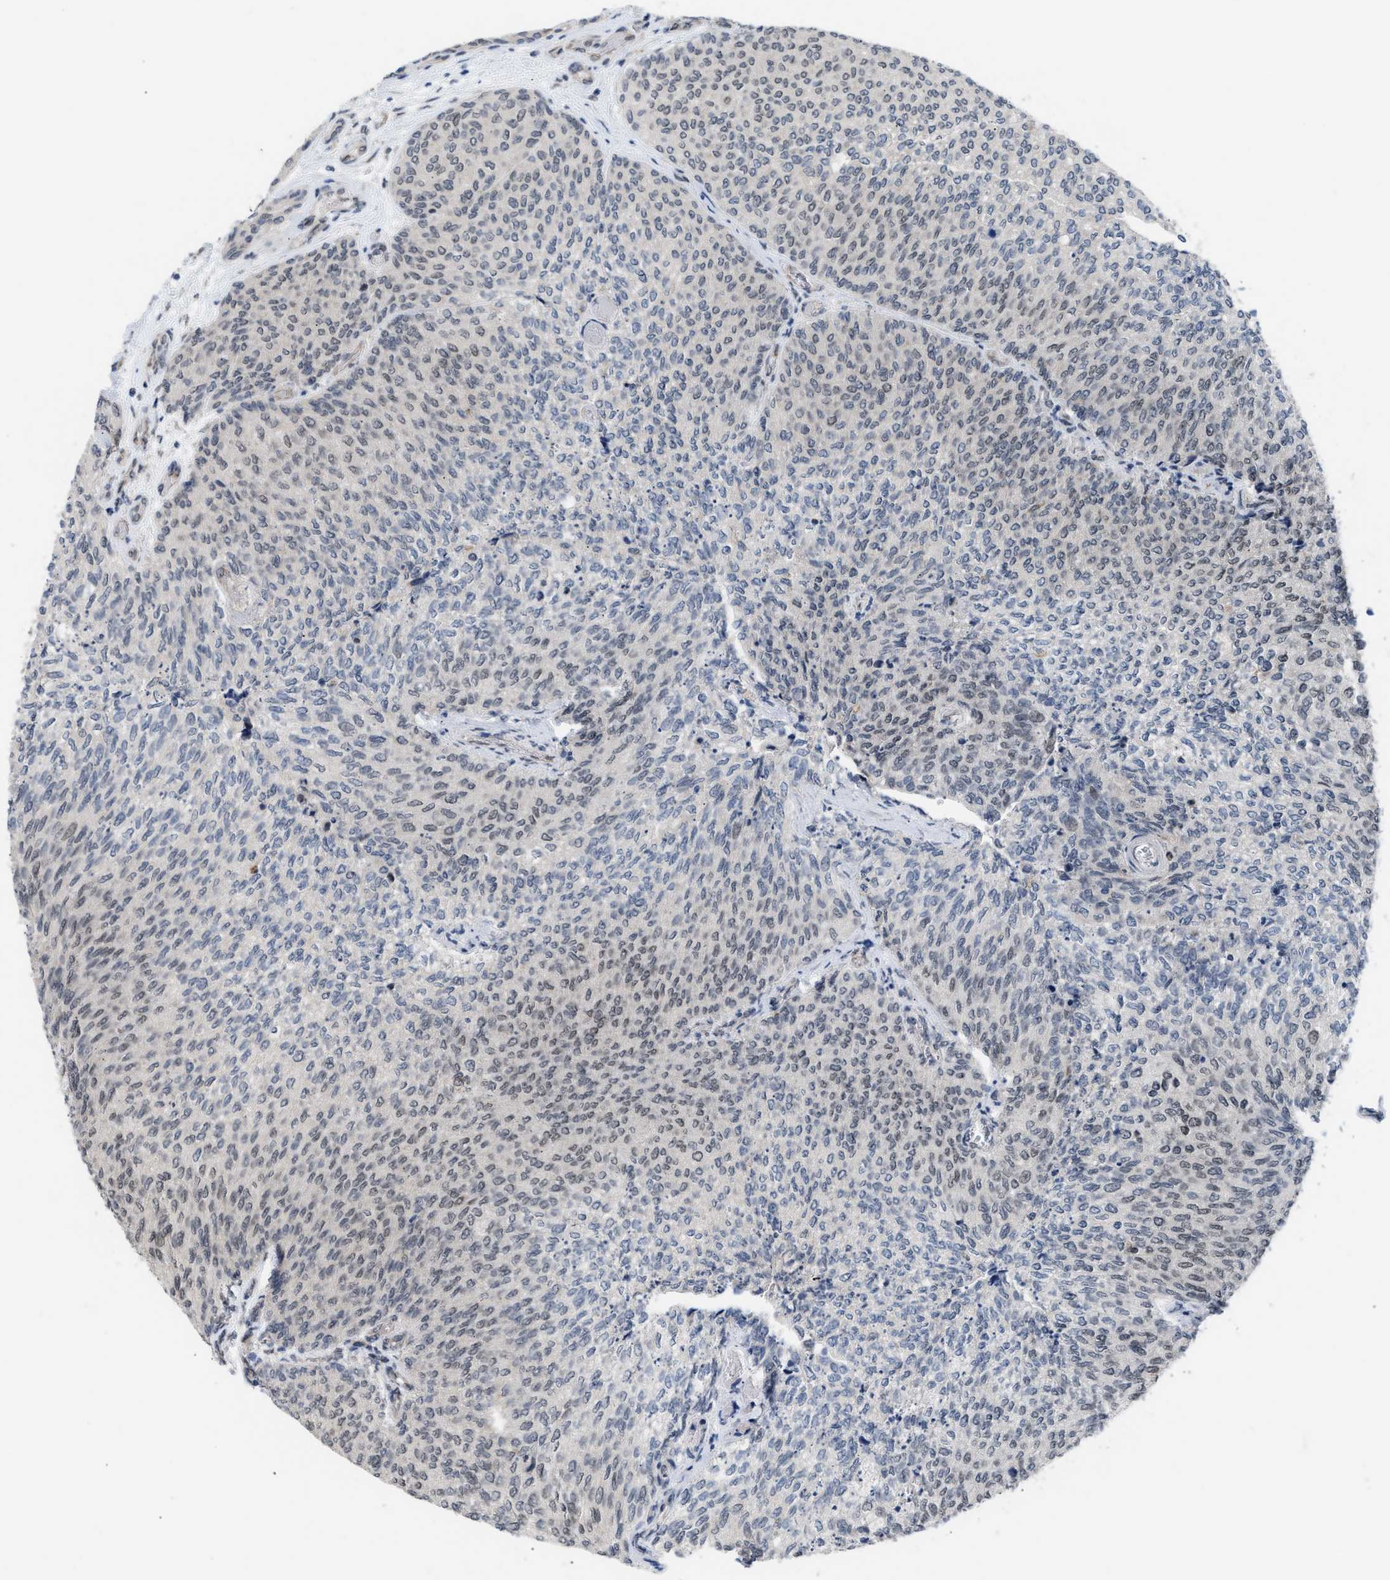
{"staining": {"intensity": "weak", "quantity": "25%-75%", "location": "nuclear"}, "tissue": "urothelial cancer", "cell_type": "Tumor cells", "image_type": "cancer", "snomed": [{"axis": "morphology", "description": "Urothelial carcinoma, Low grade"}, {"axis": "topography", "description": "Urinary bladder"}], "caption": "The histopathology image shows staining of urothelial carcinoma (low-grade), revealing weak nuclear protein positivity (brown color) within tumor cells. The staining was performed using DAB, with brown indicating positive protein expression. Nuclei are stained blue with hematoxylin.", "gene": "TXNRD3", "patient": {"sex": "female", "age": 79}}